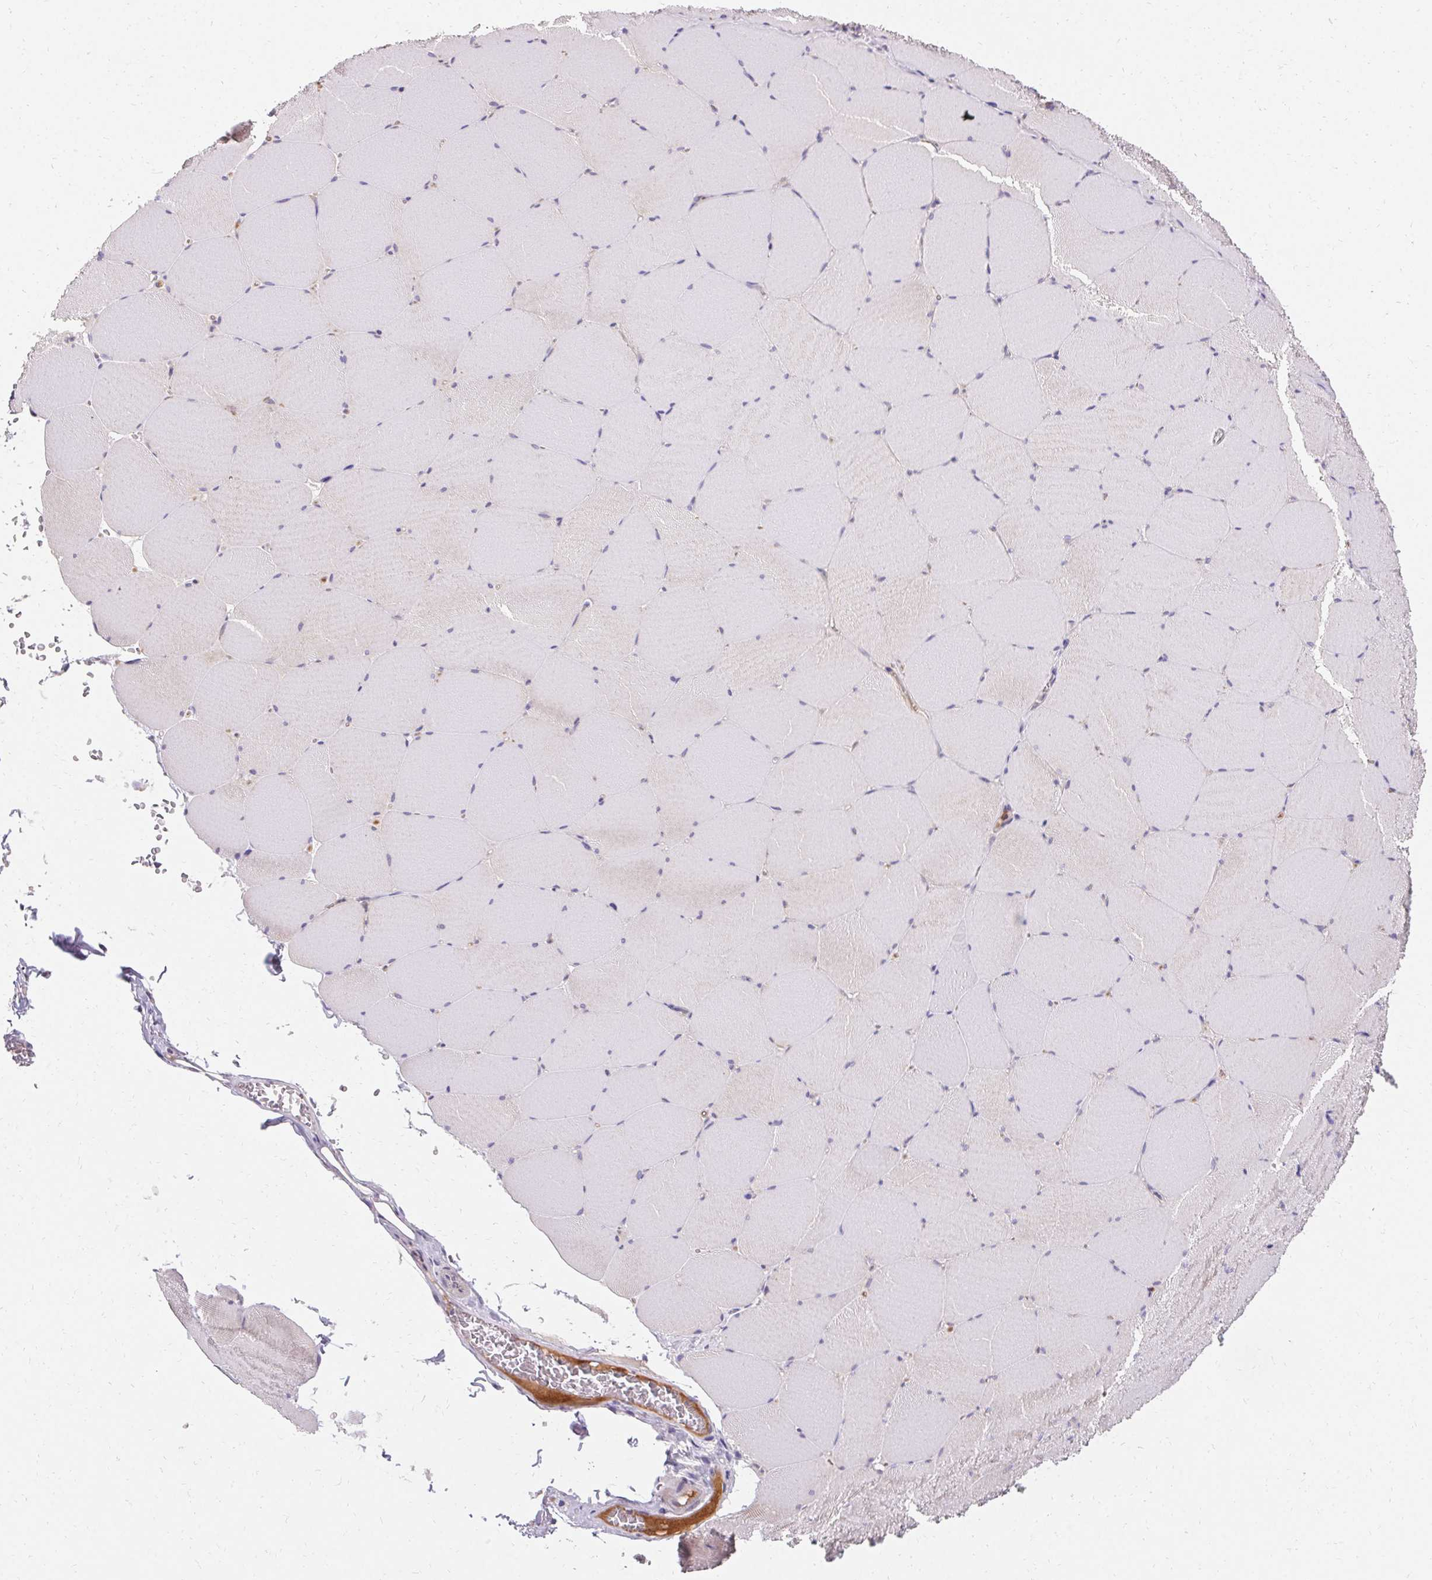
{"staining": {"intensity": "negative", "quantity": "none", "location": "none"}, "tissue": "skeletal muscle", "cell_type": "Myocytes", "image_type": "normal", "snomed": [{"axis": "morphology", "description": "Normal tissue, NOS"}, {"axis": "topography", "description": "Skeletal muscle"}, {"axis": "topography", "description": "Head-Neck"}], "caption": "The histopathology image shows no significant expression in myocytes of skeletal muscle.", "gene": "TRIP13", "patient": {"sex": "male", "age": 66}}